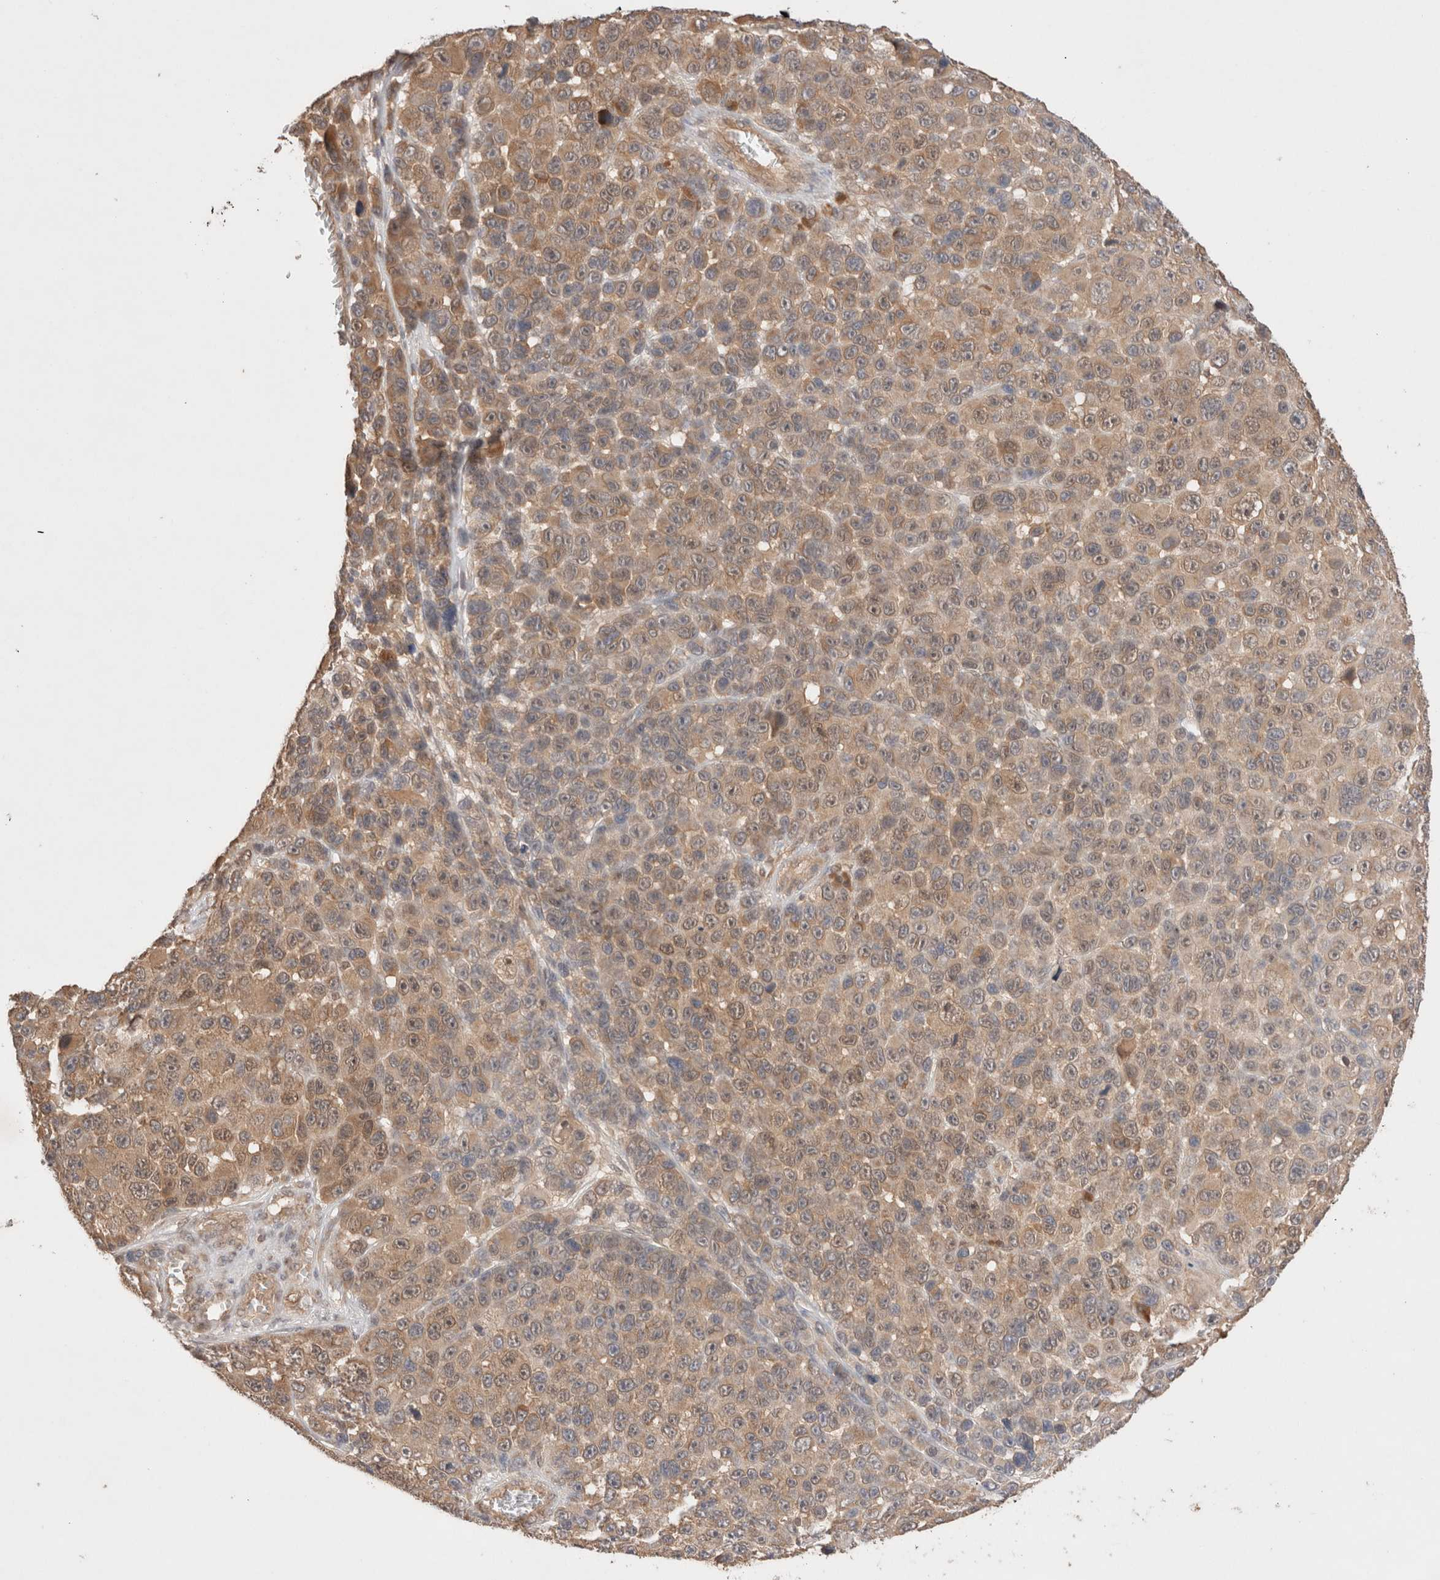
{"staining": {"intensity": "weak", "quantity": "25%-75%", "location": "cytoplasmic/membranous"}, "tissue": "melanoma", "cell_type": "Tumor cells", "image_type": "cancer", "snomed": [{"axis": "morphology", "description": "Malignant melanoma, NOS"}, {"axis": "topography", "description": "Skin"}], "caption": "The immunohistochemical stain labels weak cytoplasmic/membranous positivity in tumor cells of melanoma tissue. (DAB IHC, brown staining for protein, blue staining for nuclei).", "gene": "CARNMT1", "patient": {"sex": "male", "age": 53}}